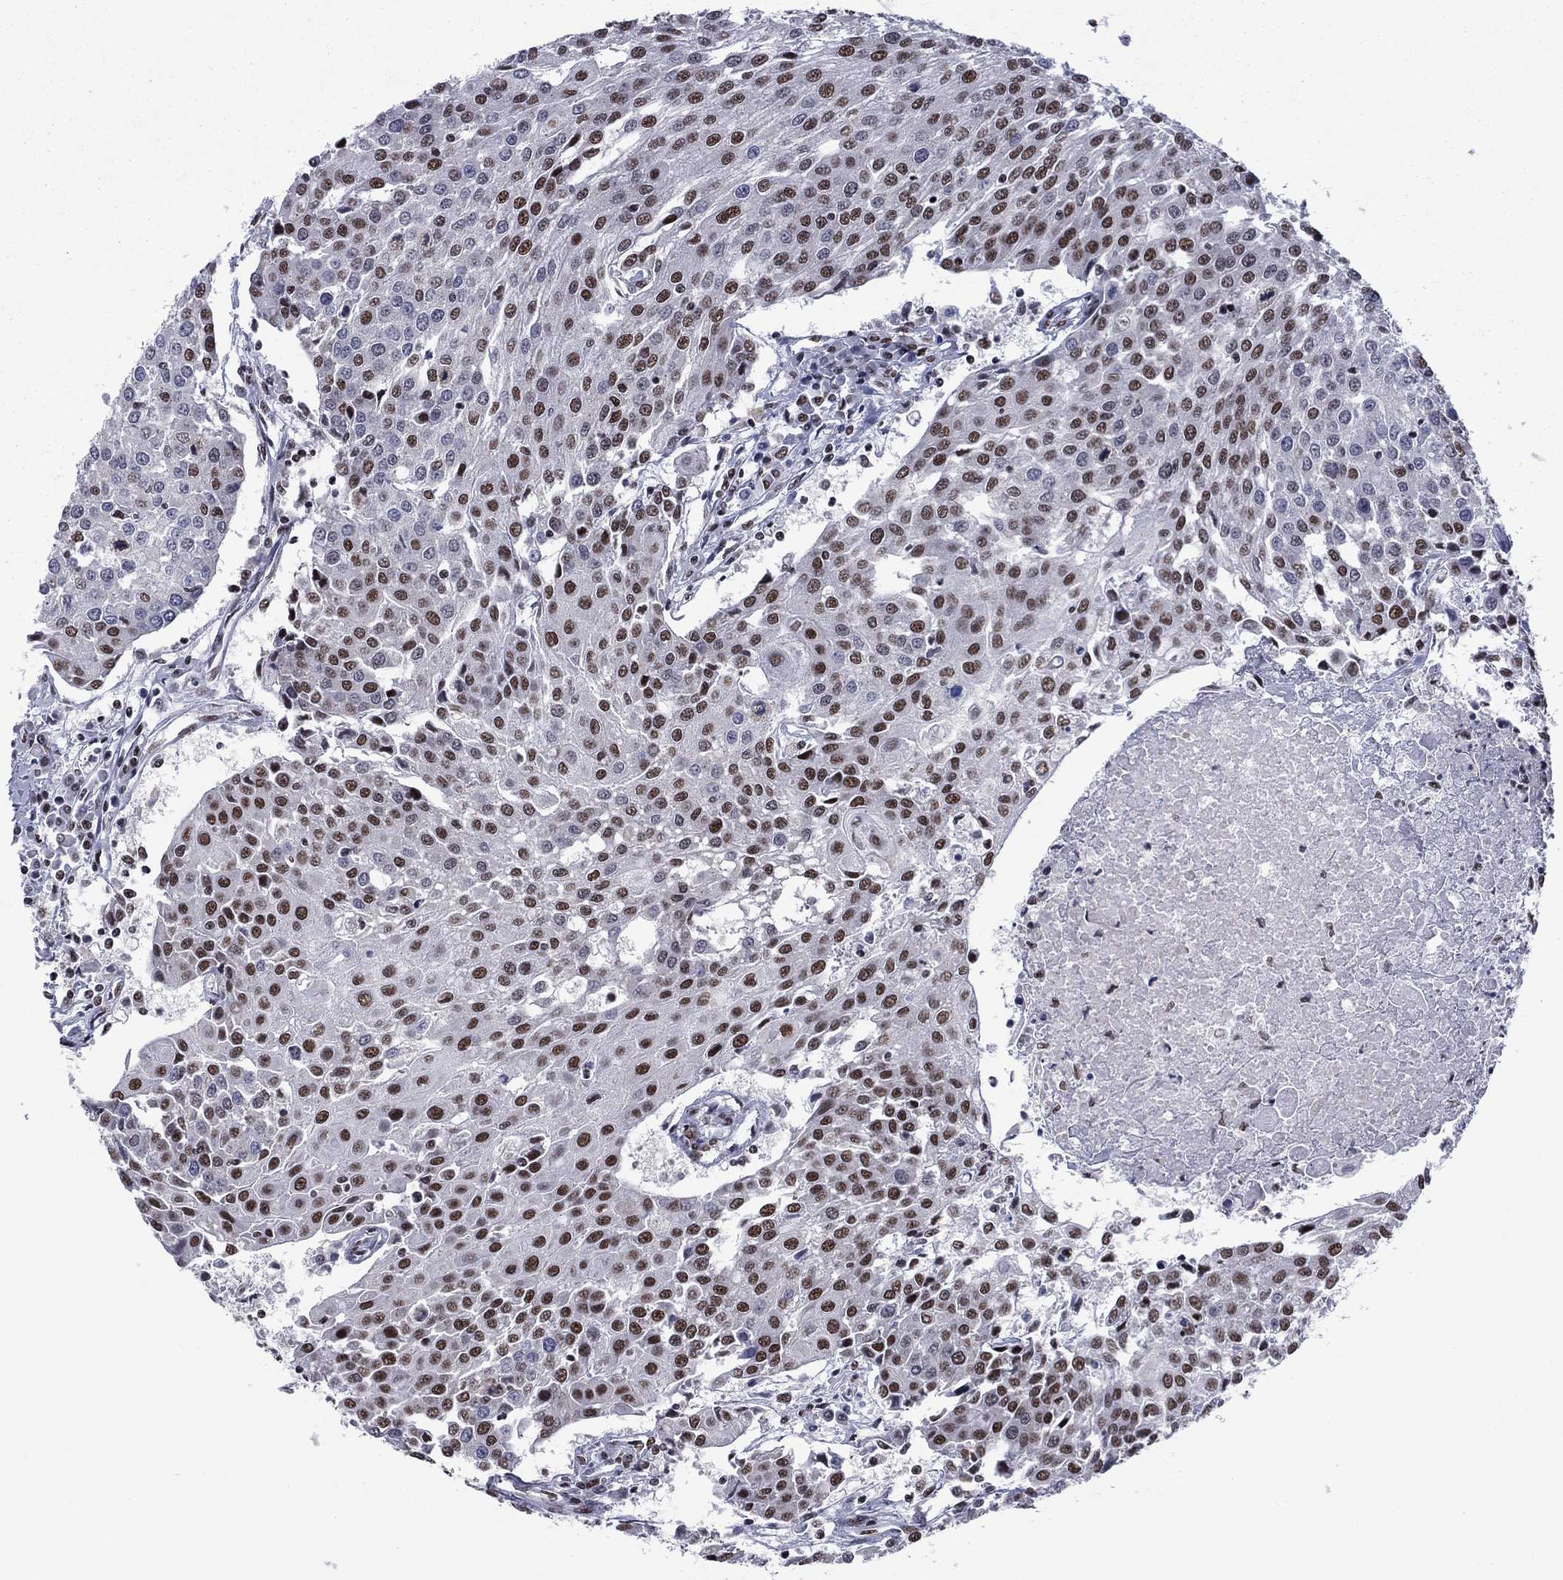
{"staining": {"intensity": "strong", "quantity": "25%-75%", "location": "nuclear"}, "tissue": "urothelial cancer", "cell_type": "Tumor cells", "image_type": "cancer", "snomed": [{"axis": "morphology", "description": "Urothelial carcinoma, High grade"}, {"axis": "topography", "description": "Urinary bladder"}], "caption": "High-grade urothelial carcinoma stained with DAB (3,3'-diaminobenzidine) immunohistochemistry (IHC) displays high levels of strong nuclear expression in about 25%-75% of tumor cells. (DAB (3,3'-diaminobenzidine) = brown stain, brightfield microscopy at high magnification).", "gene": "ETV5", "patient": {"sex": "female", "age": 85}}